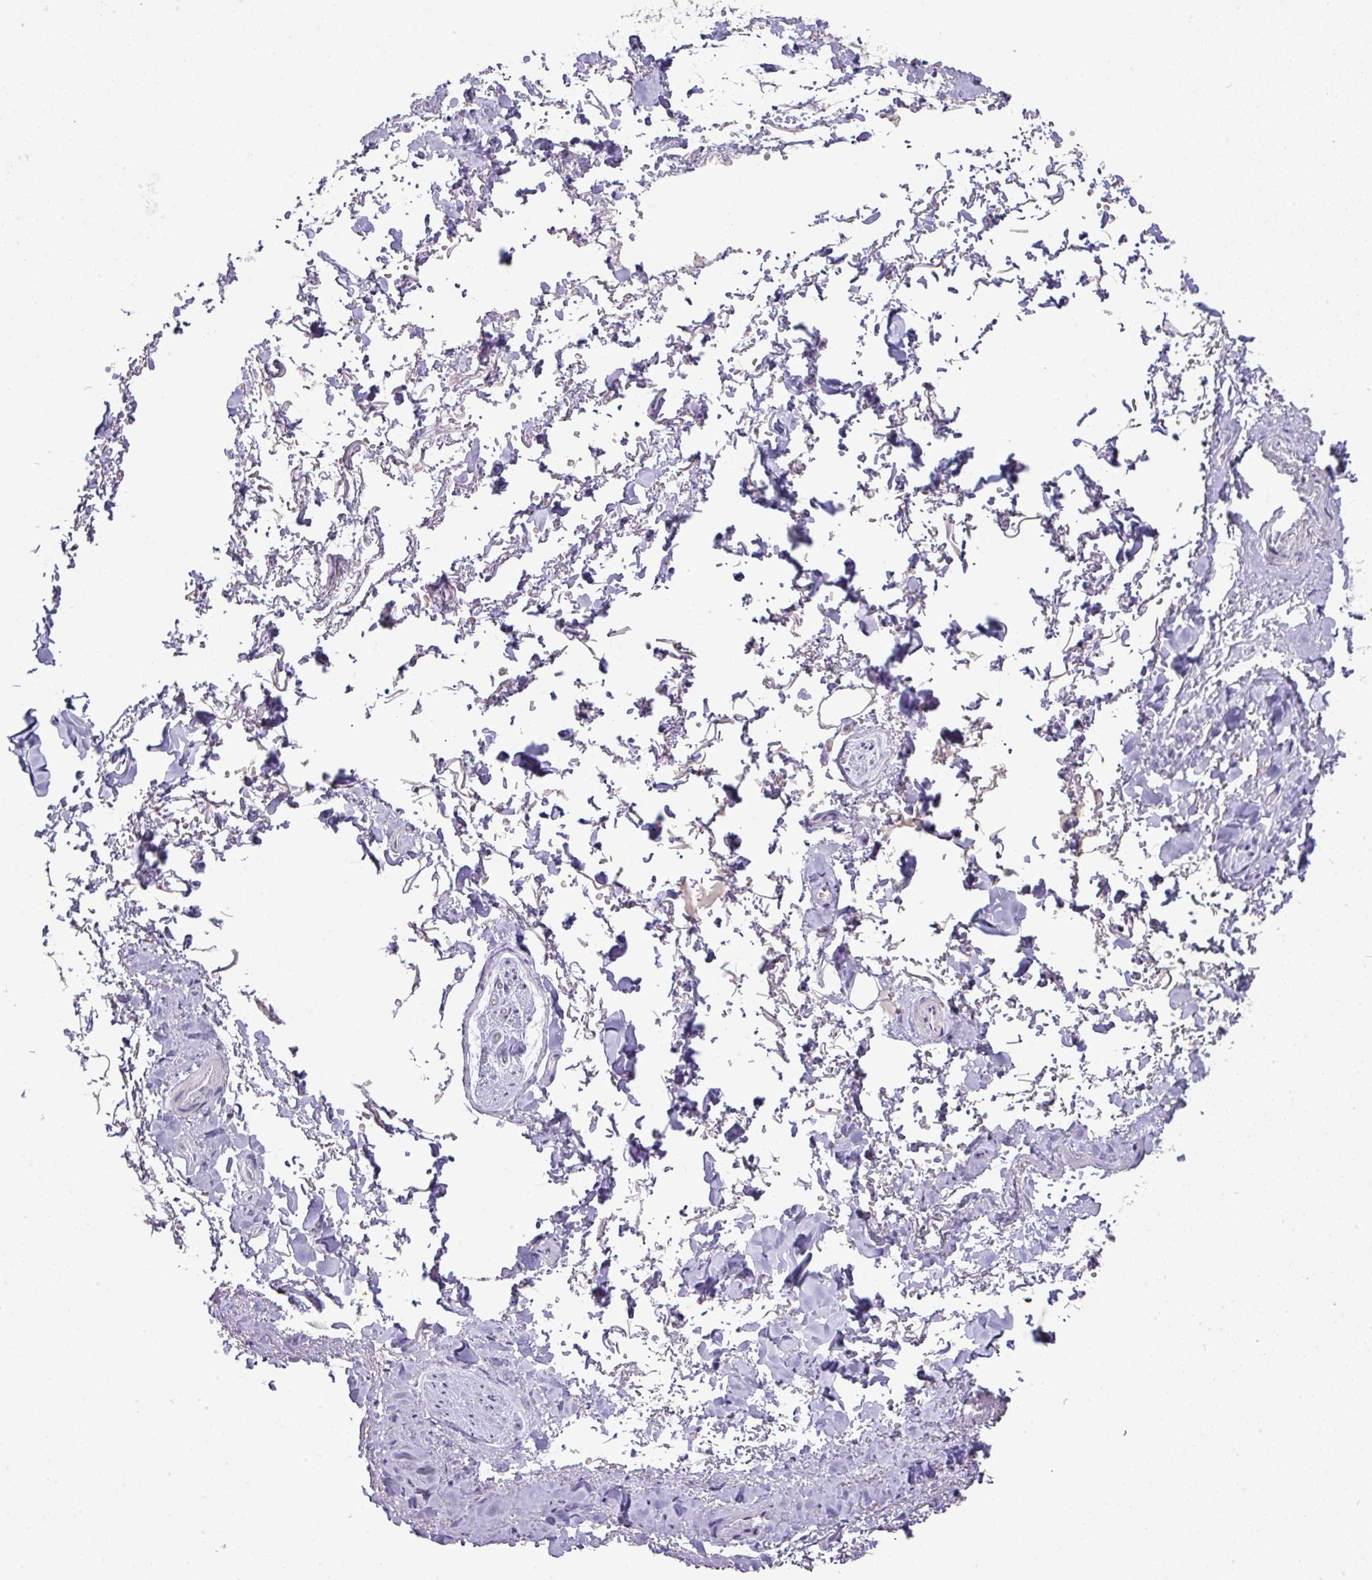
{"staining": {"intensity": "negative", "quantity": "none", "location": "none"}, "tissue": "adipose tissue", "cell_type": "Adipocytes", "image_type": "normal", "snomed": [{"axis": "morphology", "description": "Normal tissue, NOS"}, {"axis": "topography", "description": "Vulva"}, {"axis": "topography", "description": "Vagina"}, {"axis": "topography", "description": "Peripheral nerve tissue"}], "caption": "Adipocytes show no significant staining in benign adipose tissue. (Brightfield microscopy of DAB IHC at high magnification).", "gene": "GSTA1", "patient": {"sex": "female", "age": 66}}